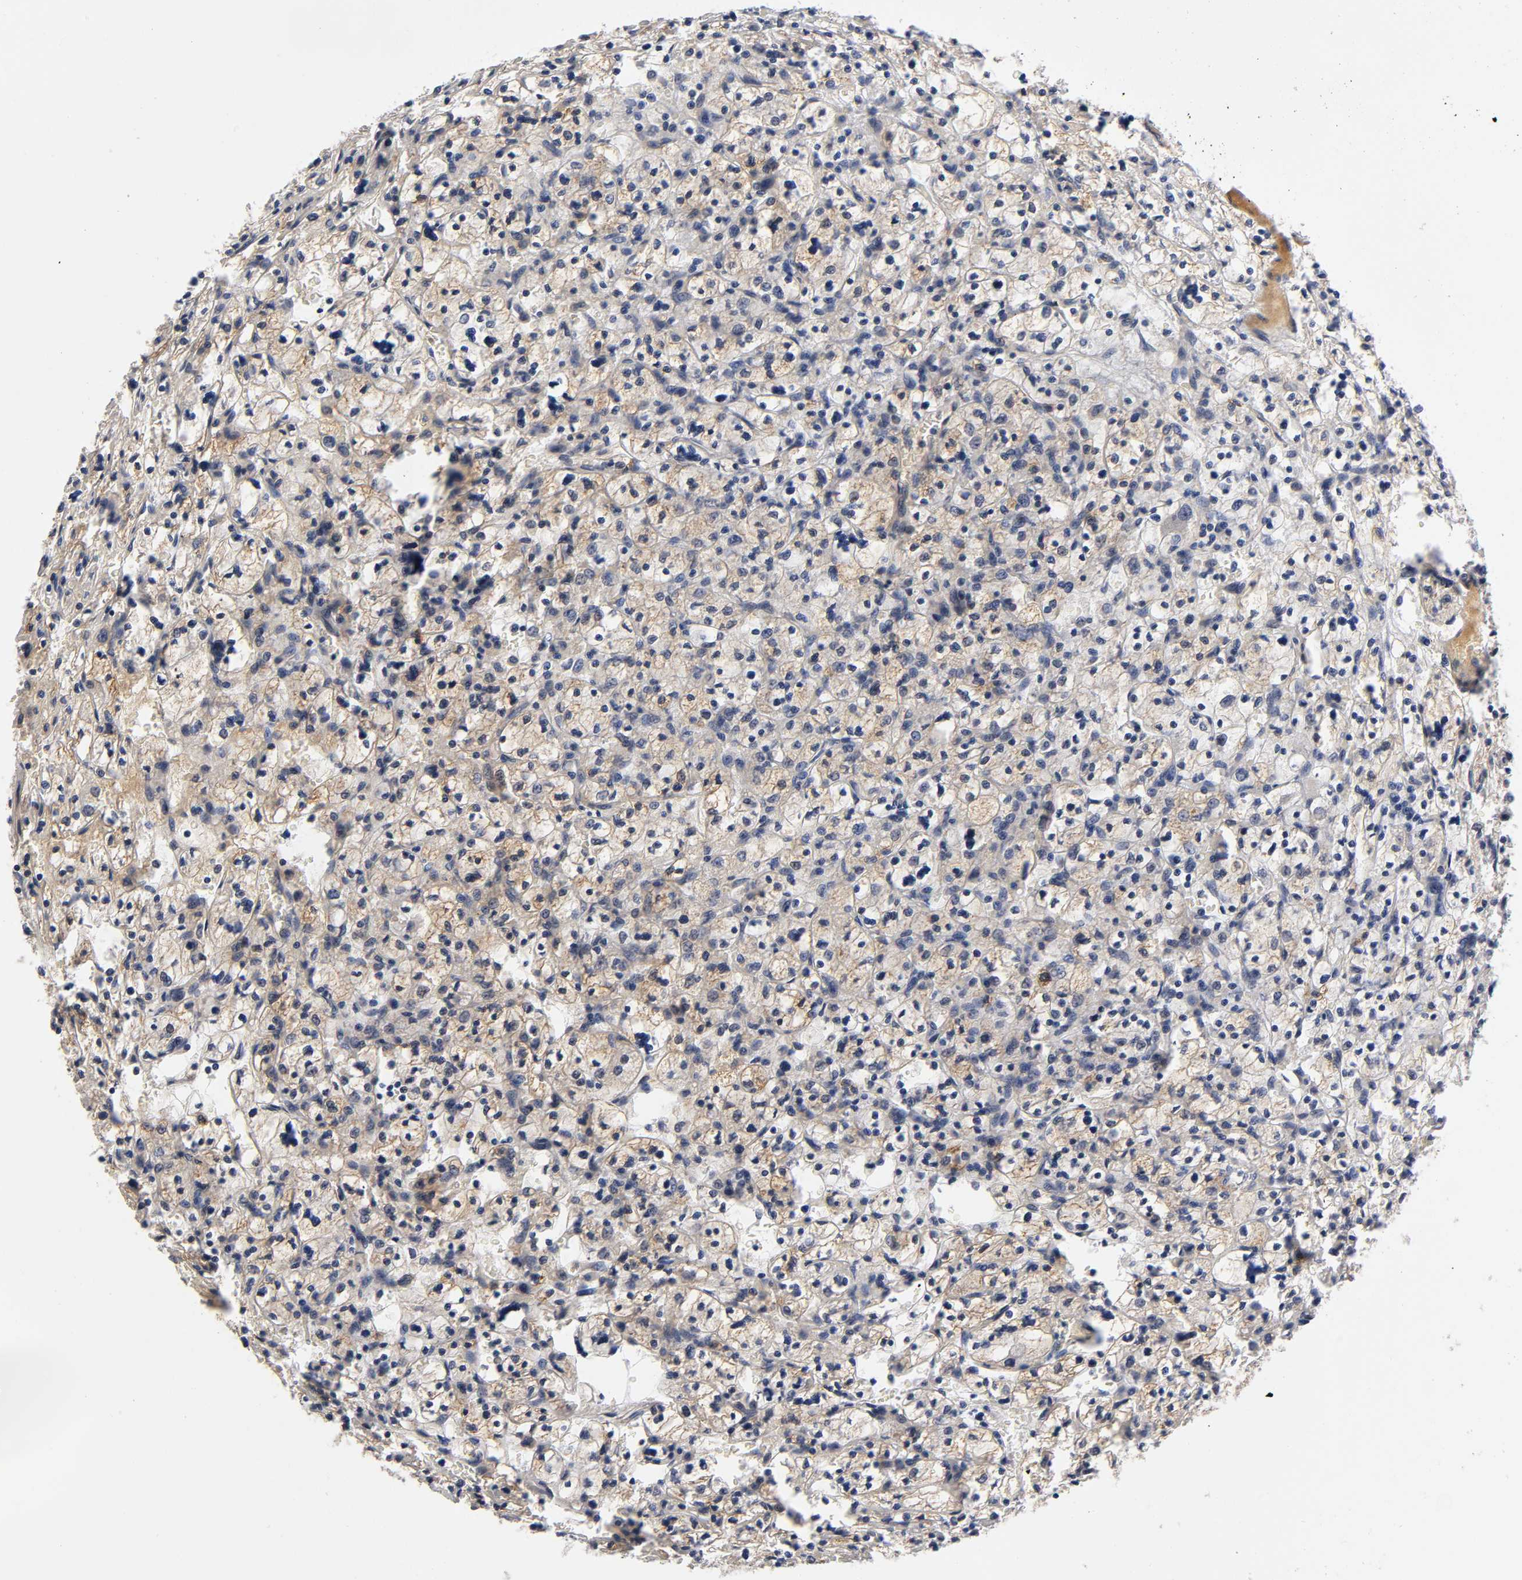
{"staining": {"intensity": "weak", "quantity": ">75%", "location": "cytoplasmic/membranous"}, "tissue": "renal cancer", "cell_type": "Tumor cells", "image_type": "cancer", "snomed": [{"axis": "morphology", "description": "Adenocarcinoma, NOS"}, {"axis": "topography", "description": "Kidney"}], "caption": "Adenocarcinoma (renal) tissue displays weak cytoplasmic/membranous staining in about >75% of tumor cells", "gene": "NOVA1", "patient": {"sex": "female", "age": 83}}